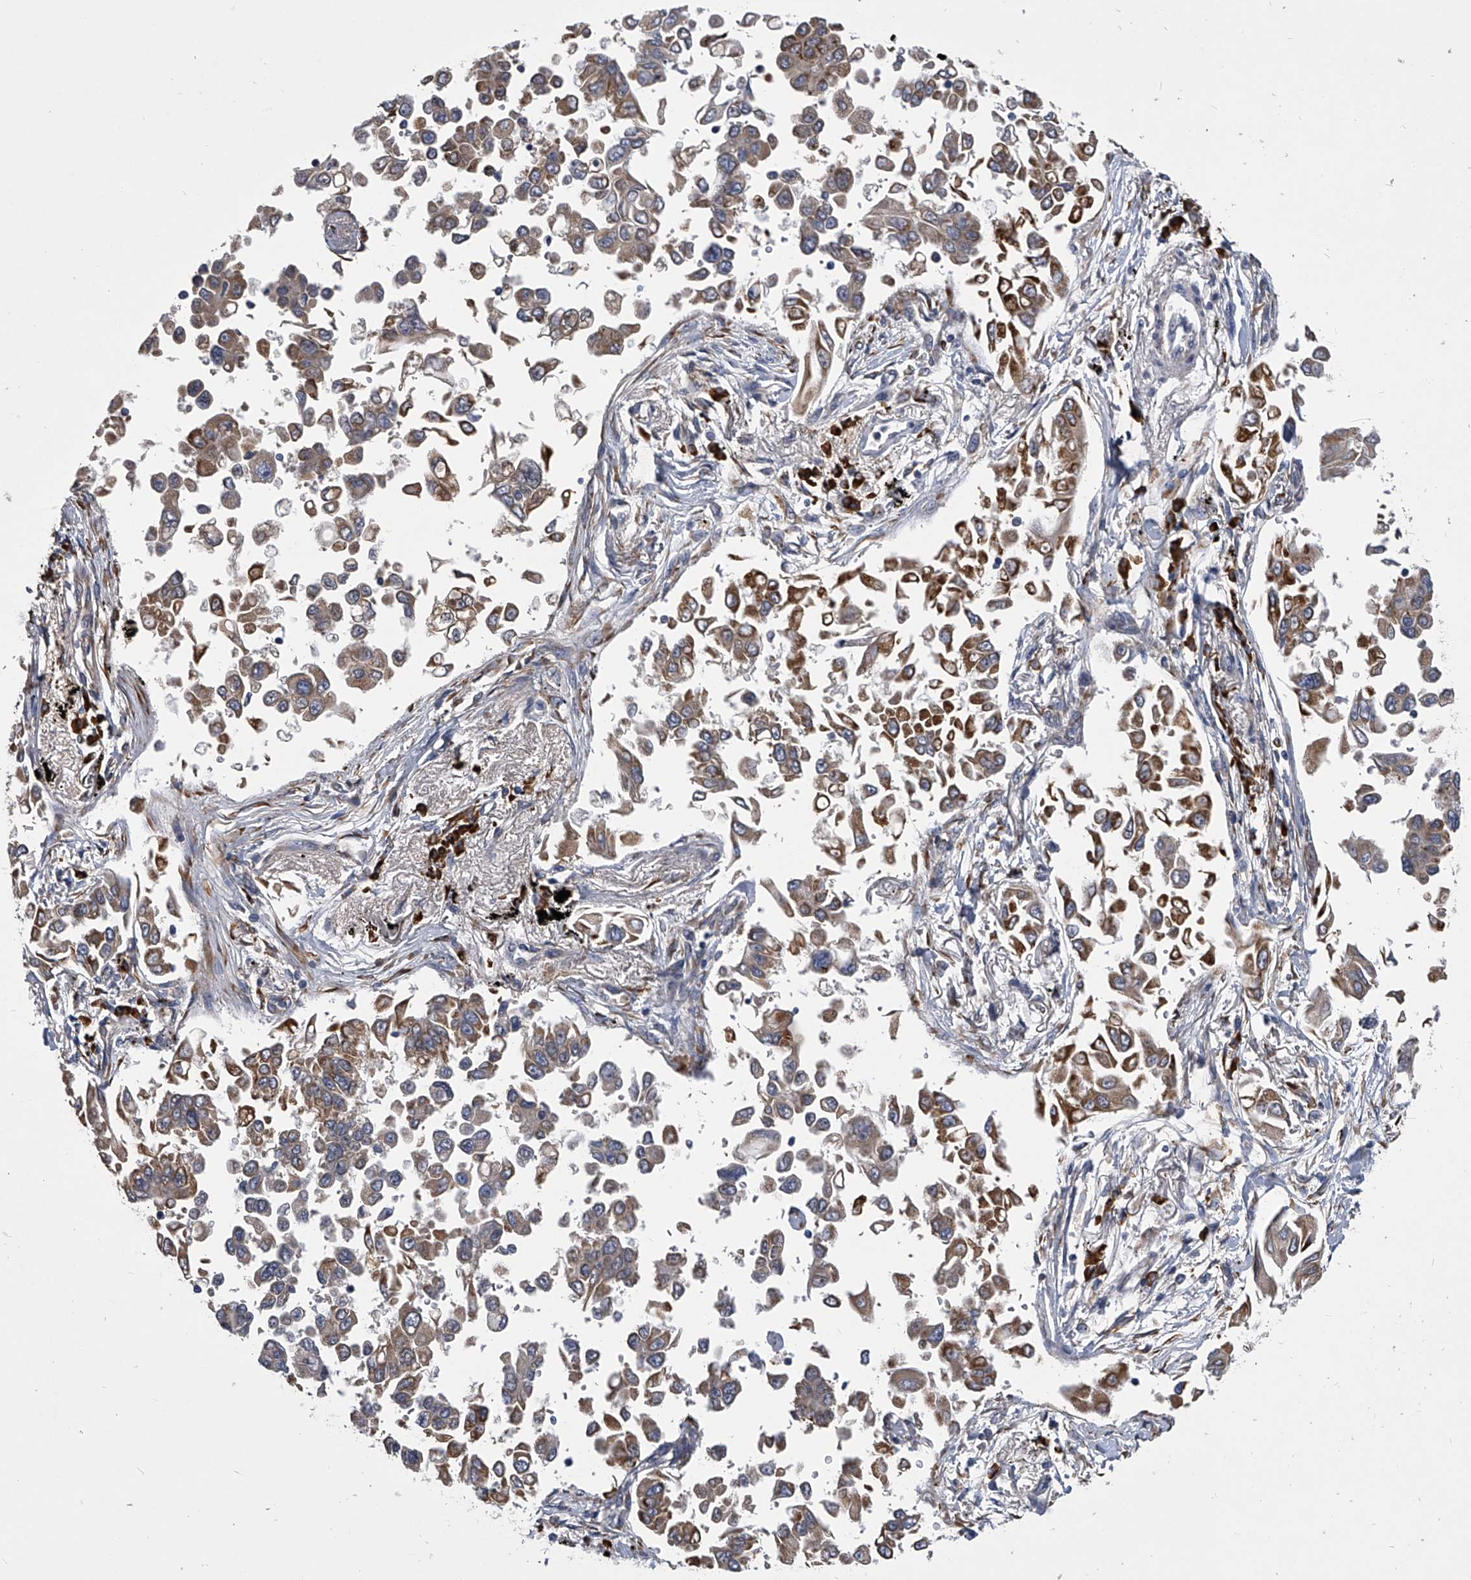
{"staining": {"intensity": "moderate", "quantity": "25%-75%", "location": "cytoplasmic/membranous"}, "tissue": "lung cancer", "cell_type": "Tumor cells", "image_type": "cancer", "snomed": [{"axis": "morphology", "description": "Adenocarcinoma, NOS"}, {"axis": "topography", "description": "Lung"}], "caption": "Human lung adenocarcinoma stained with a protein marker demonstrates moderate staining in tumor cells.", "gene": "CCR4", "patient": {"sex": "female", "age": 67}}